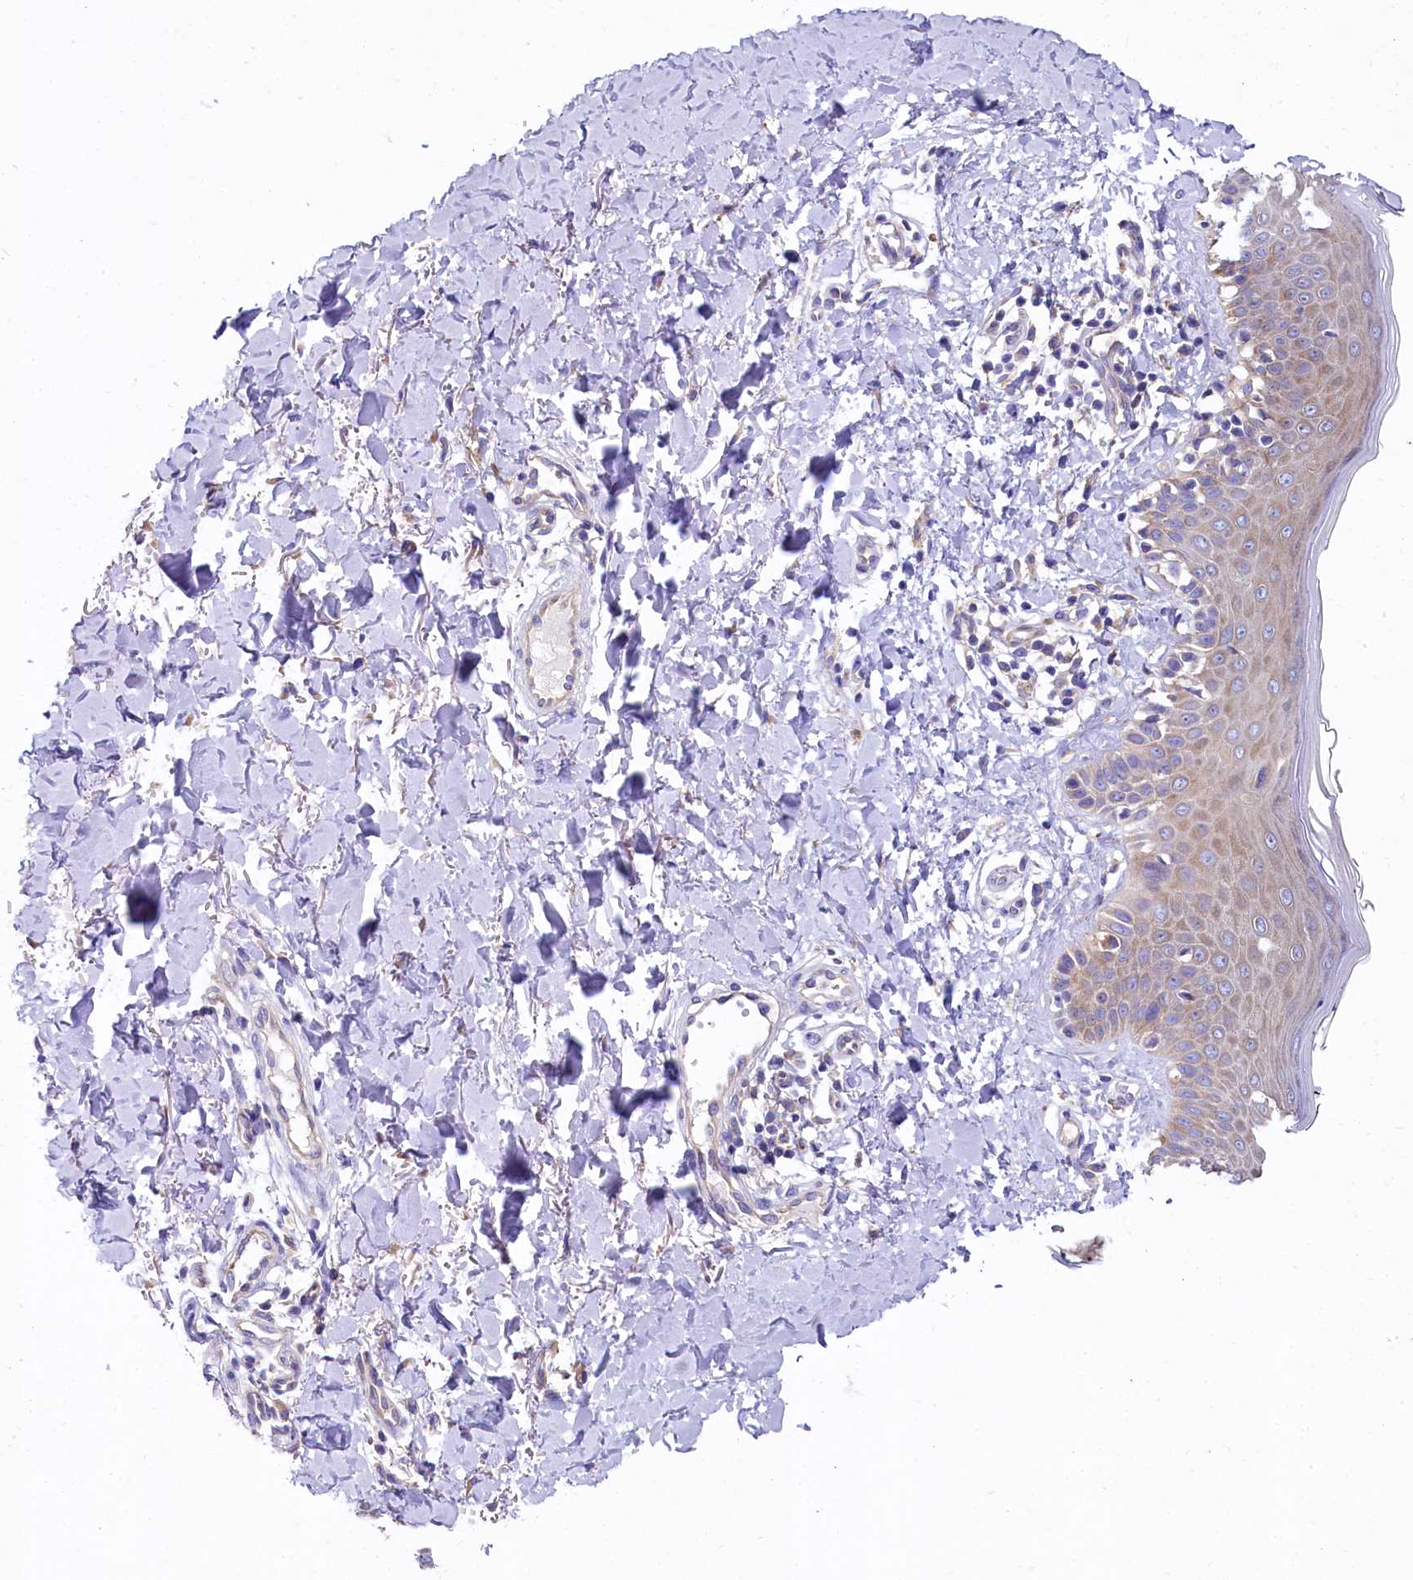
{"staining": {"intensity": "weak", "quantity": "25%-75%", "location": "cytoplasmic/membranous"}, "tissue": "skin", "cell_type": "Fibroblasts", "image_type": "normal", "snomed": [{"axis": "morphology", "description": "Normal tissue, NOS"}, {"axis": "topography", "description": "Skin"}], "caption": "Immunohistochemical staining of normal human skin demonstrates 25%-75% levels of weak cytoplasmic/membranous protein expression in about 25%-75% of fibroblasts.", "gene": "QARS1", "patient": {"sex": "male", "age": 52}}